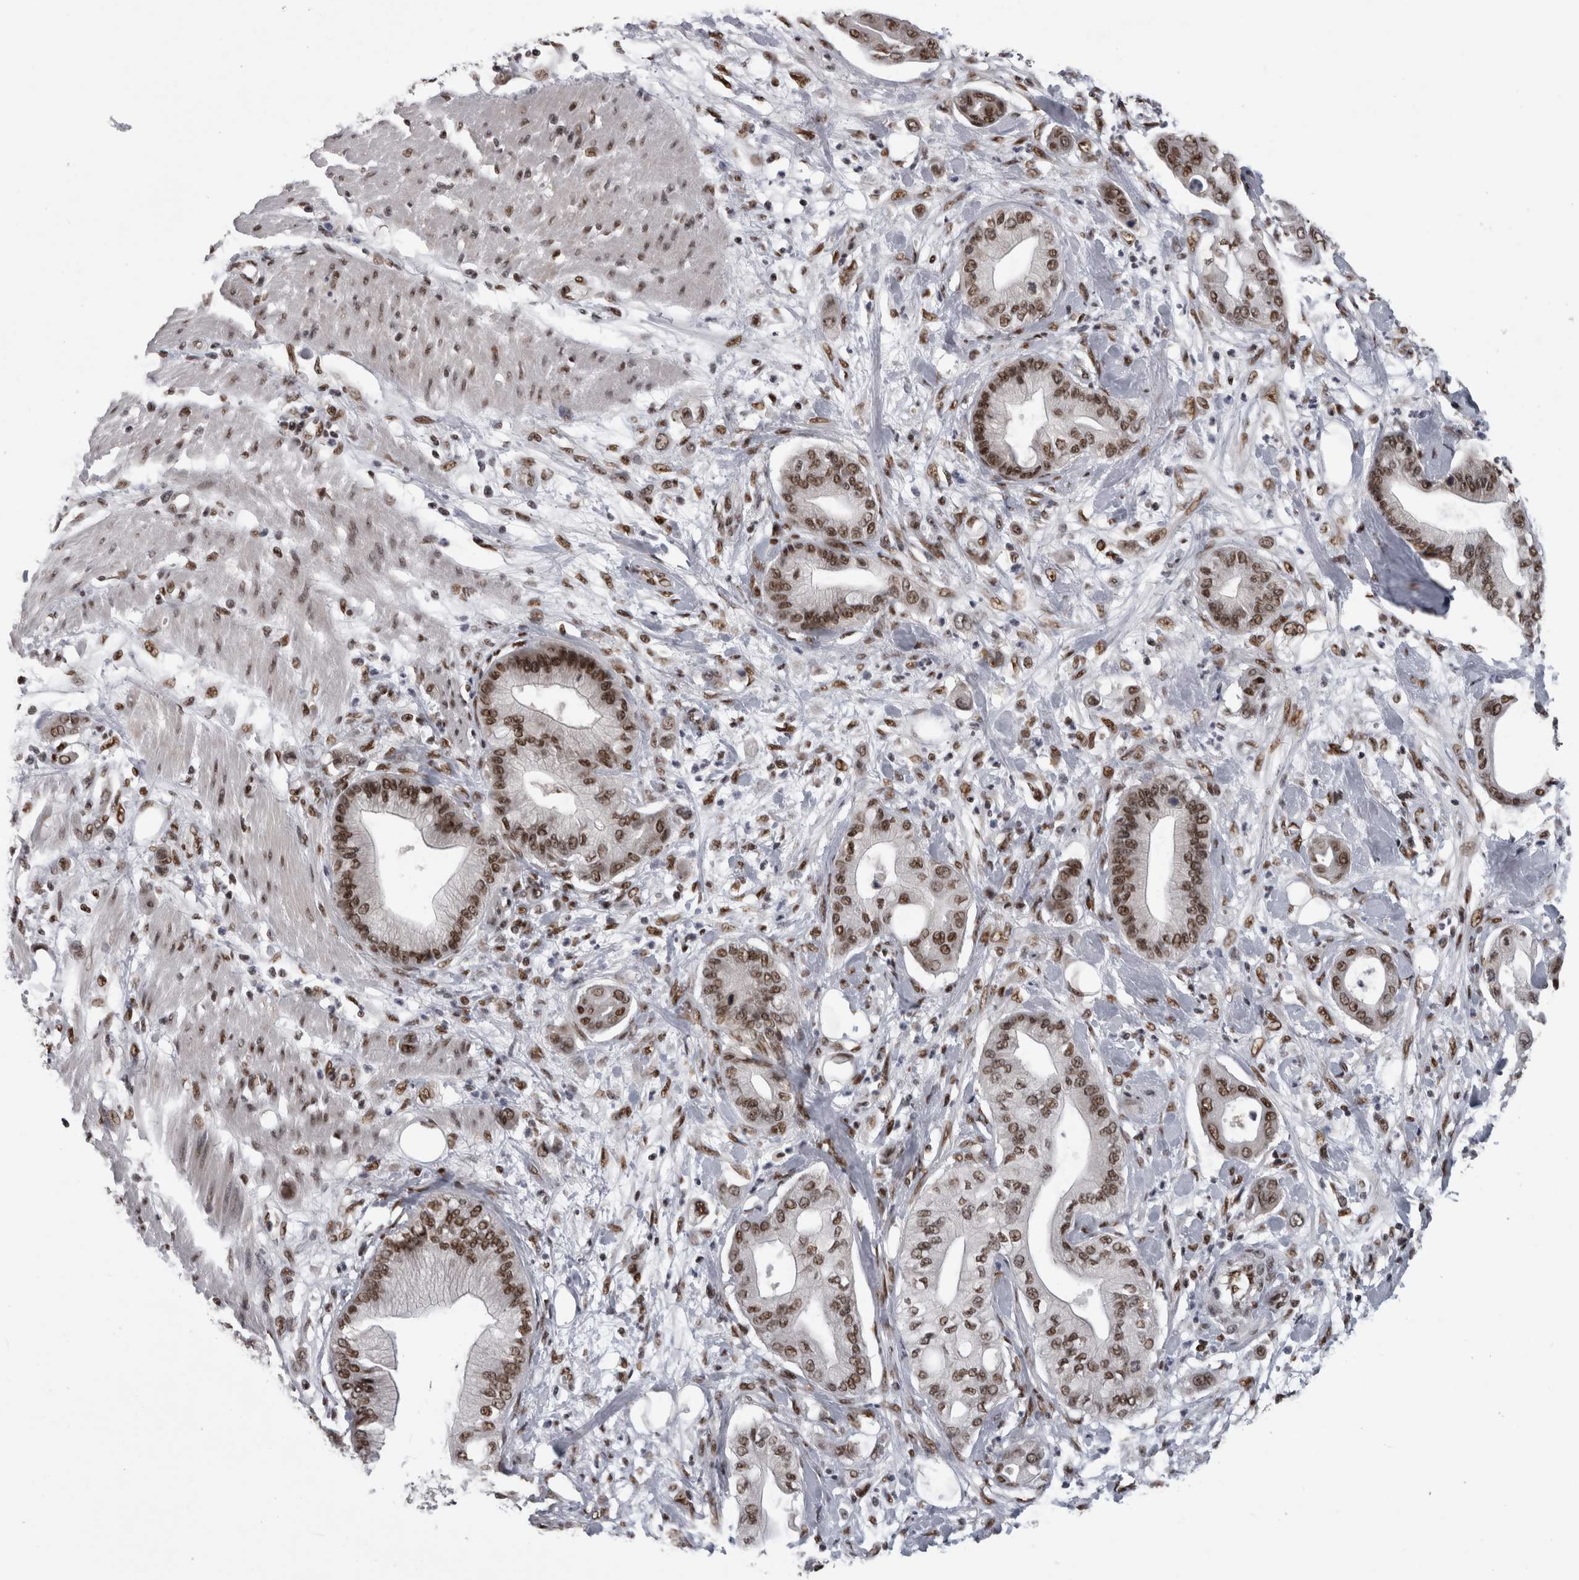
{"staining": {"intensity": "moderate", "quantity": ">75%", "location": "nuclear"}, "tissue": "pancreatic cancer", "cell_type": "Tumor cells", "image_type": "cancer", "snomed": [{"axis": "morphology", "description": "Adenocarcinoma, NOS"}, {"axis": "morphology", "description": "Adenocarcinoma, metastatic, NOS"}, {"axis": "topography", "description": "Lymph node"}, {"axis": "topography", "description": "Pancreas"}, {"axis": "topography", "description": "Duodenum"}], "caption": "Tumor cells display medium levels of moderate nuclear staining in about >75% of cells in metastatic adenocarcinoma (pancreatic).", "gene": "ZSCAN2", "patient": {"sex": "female", "age": 64}}